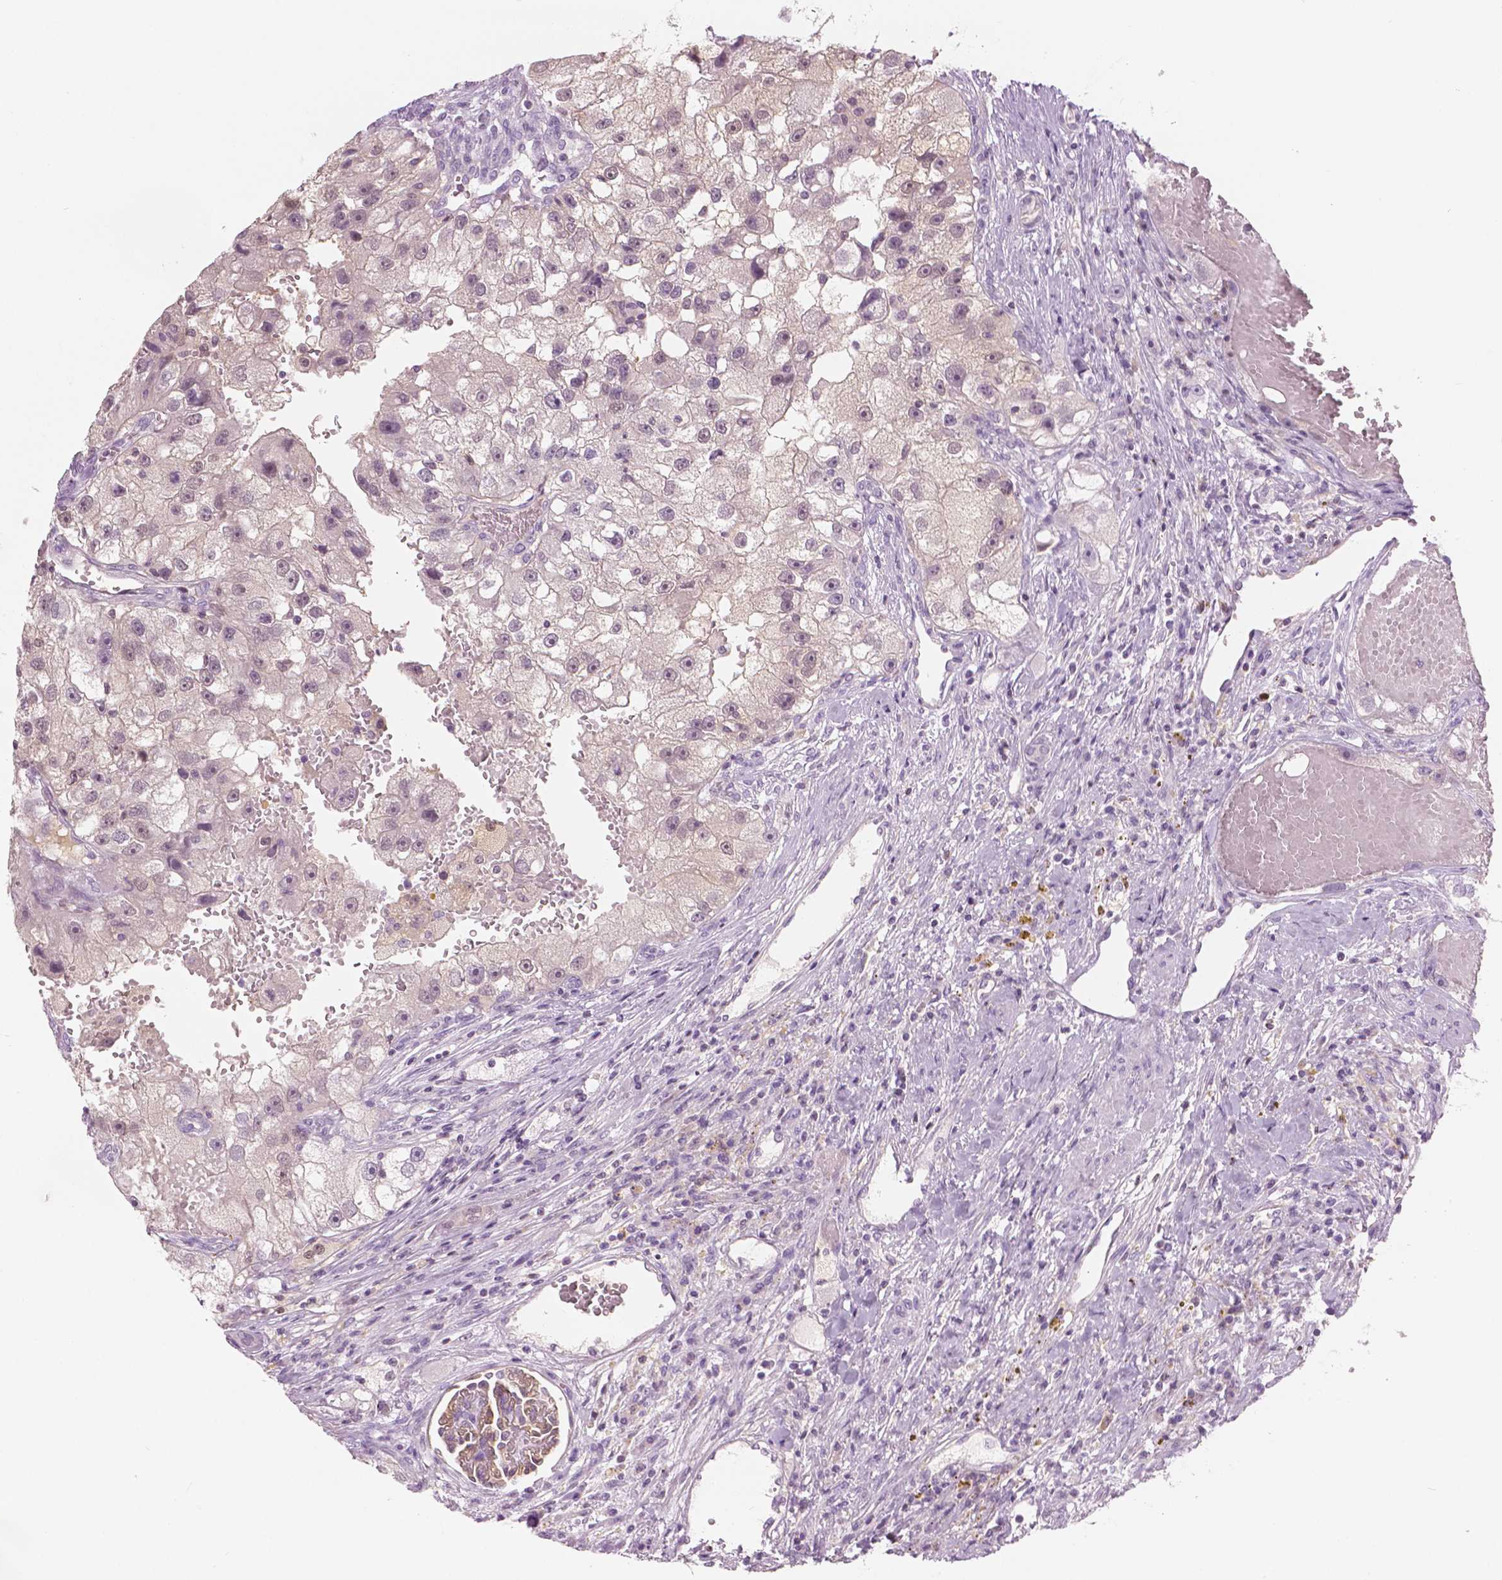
{"staining": {"intensity": "negative", "quantity": "none", "location": "none"}, "tissue": "renal cancer", "cell_type": "Tumor cells", "image_type": "cancer", "snomed": [{"axis": "morphology", "description": "Adenocarcinoma, NOS"}, {"axis": "topography", "description": "Kidney"}], "caption": "Adenocarcinoma (renal) stained for a protein using IHC exhibits no positivity tumor cells.", "gene": "GALM", "patient": {"sex": "male", "age": 63}}